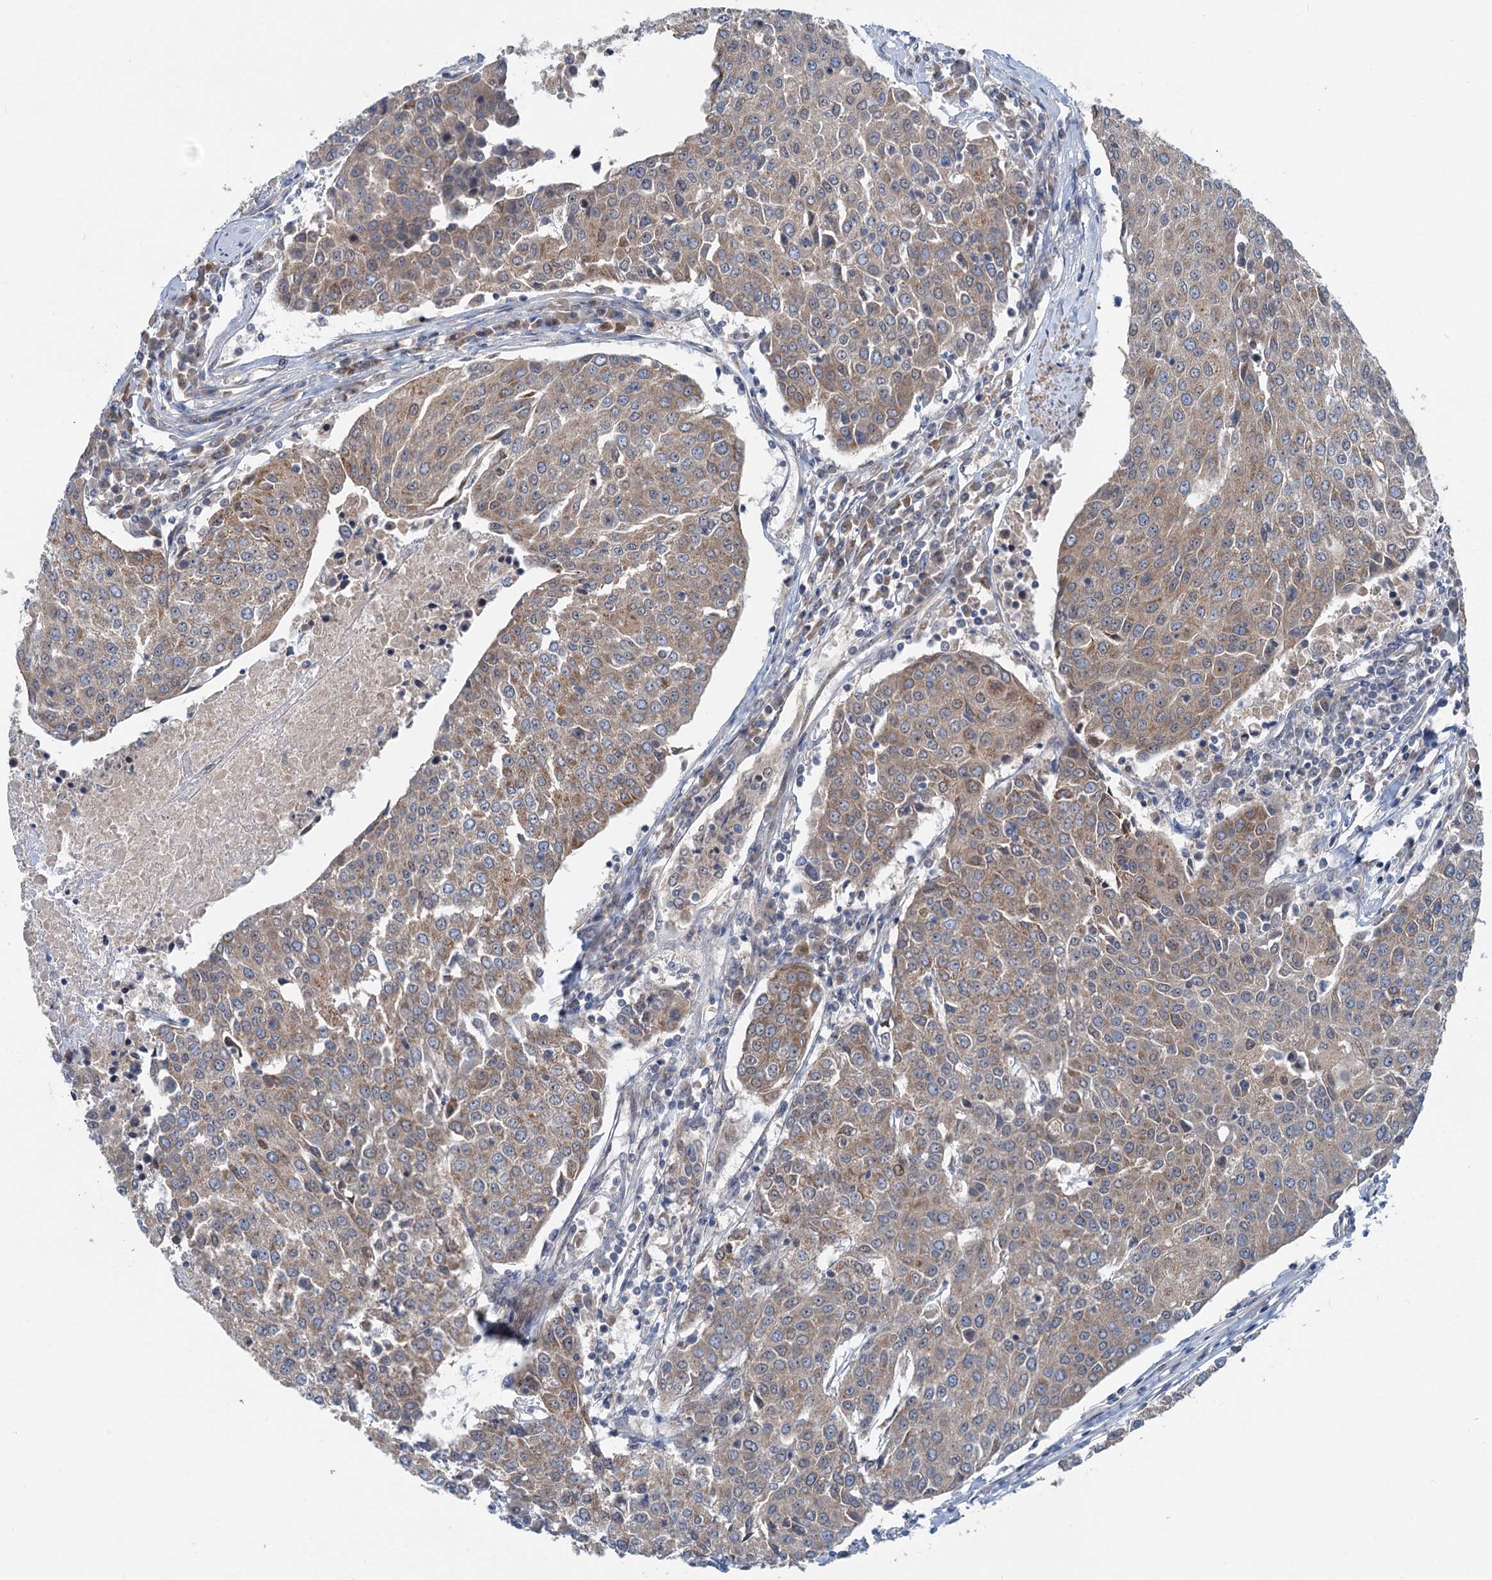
{"staining": {"intensity": "moderate", "quantity": "<25%", "location": "cytoplasmic/membranous"}, "tissue": "urothelial cancer", "cell_type": "Tumor cells", "image_type": "cancer", "snomed": [{"axis": "morphology", "description": "Urothelial carcinoma, High grade"}, {"axis": "topography", "description": "Urinary bladder"}], "caption": "Immunohistochemistry (DAB (3,3'-diaminobenzidine)) staining of high-grade urothelial carcinoma exhibits moderate cytoplasmic/membranous protein staining in about <25% of tumor cells.", "gene": "DYNC2I2", "patient": {"sex": "female", "age": 85}}